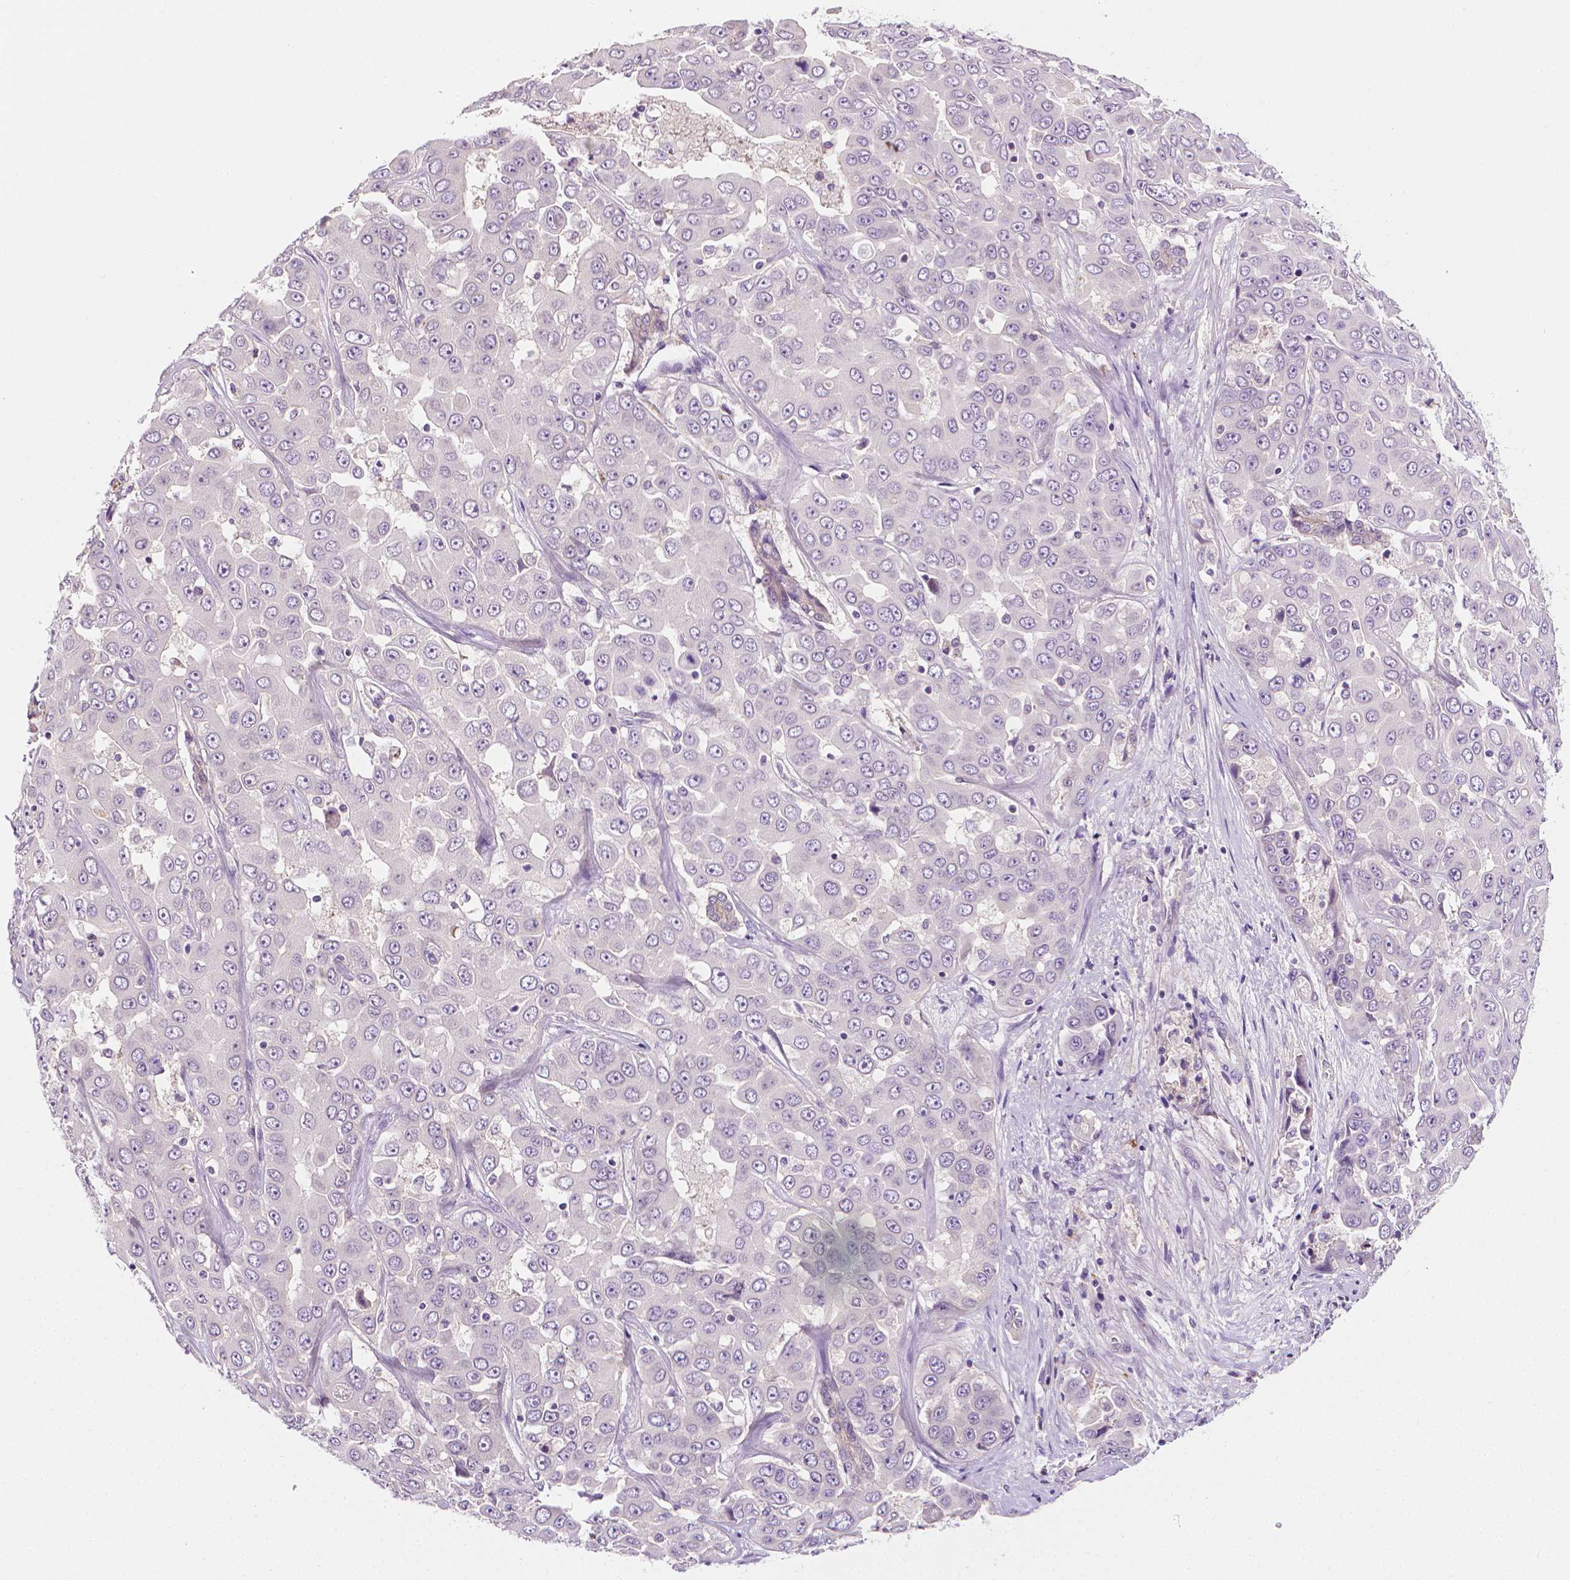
{"staining": {"intensity": "negative", "quantity": "none", "location": "none"}, "tissue": "liver cancer", "cell_type": "Tumor cells", "image_type": "cancer", "snomed": [{"axis": "morphology", "description": "Cholangiocarcinoma"}, {"axis": "topography", "description": "Liver"}], "caption": "This photomicrograph is of liver cholangiocarcinoma stained with immunohistochemistry to label a protein in brown with the nuclei are counter-stained blue. There is no expression in tumor cells.", "gene": "MCOLN3", "patient": {"sex": "female", "age": 52}}